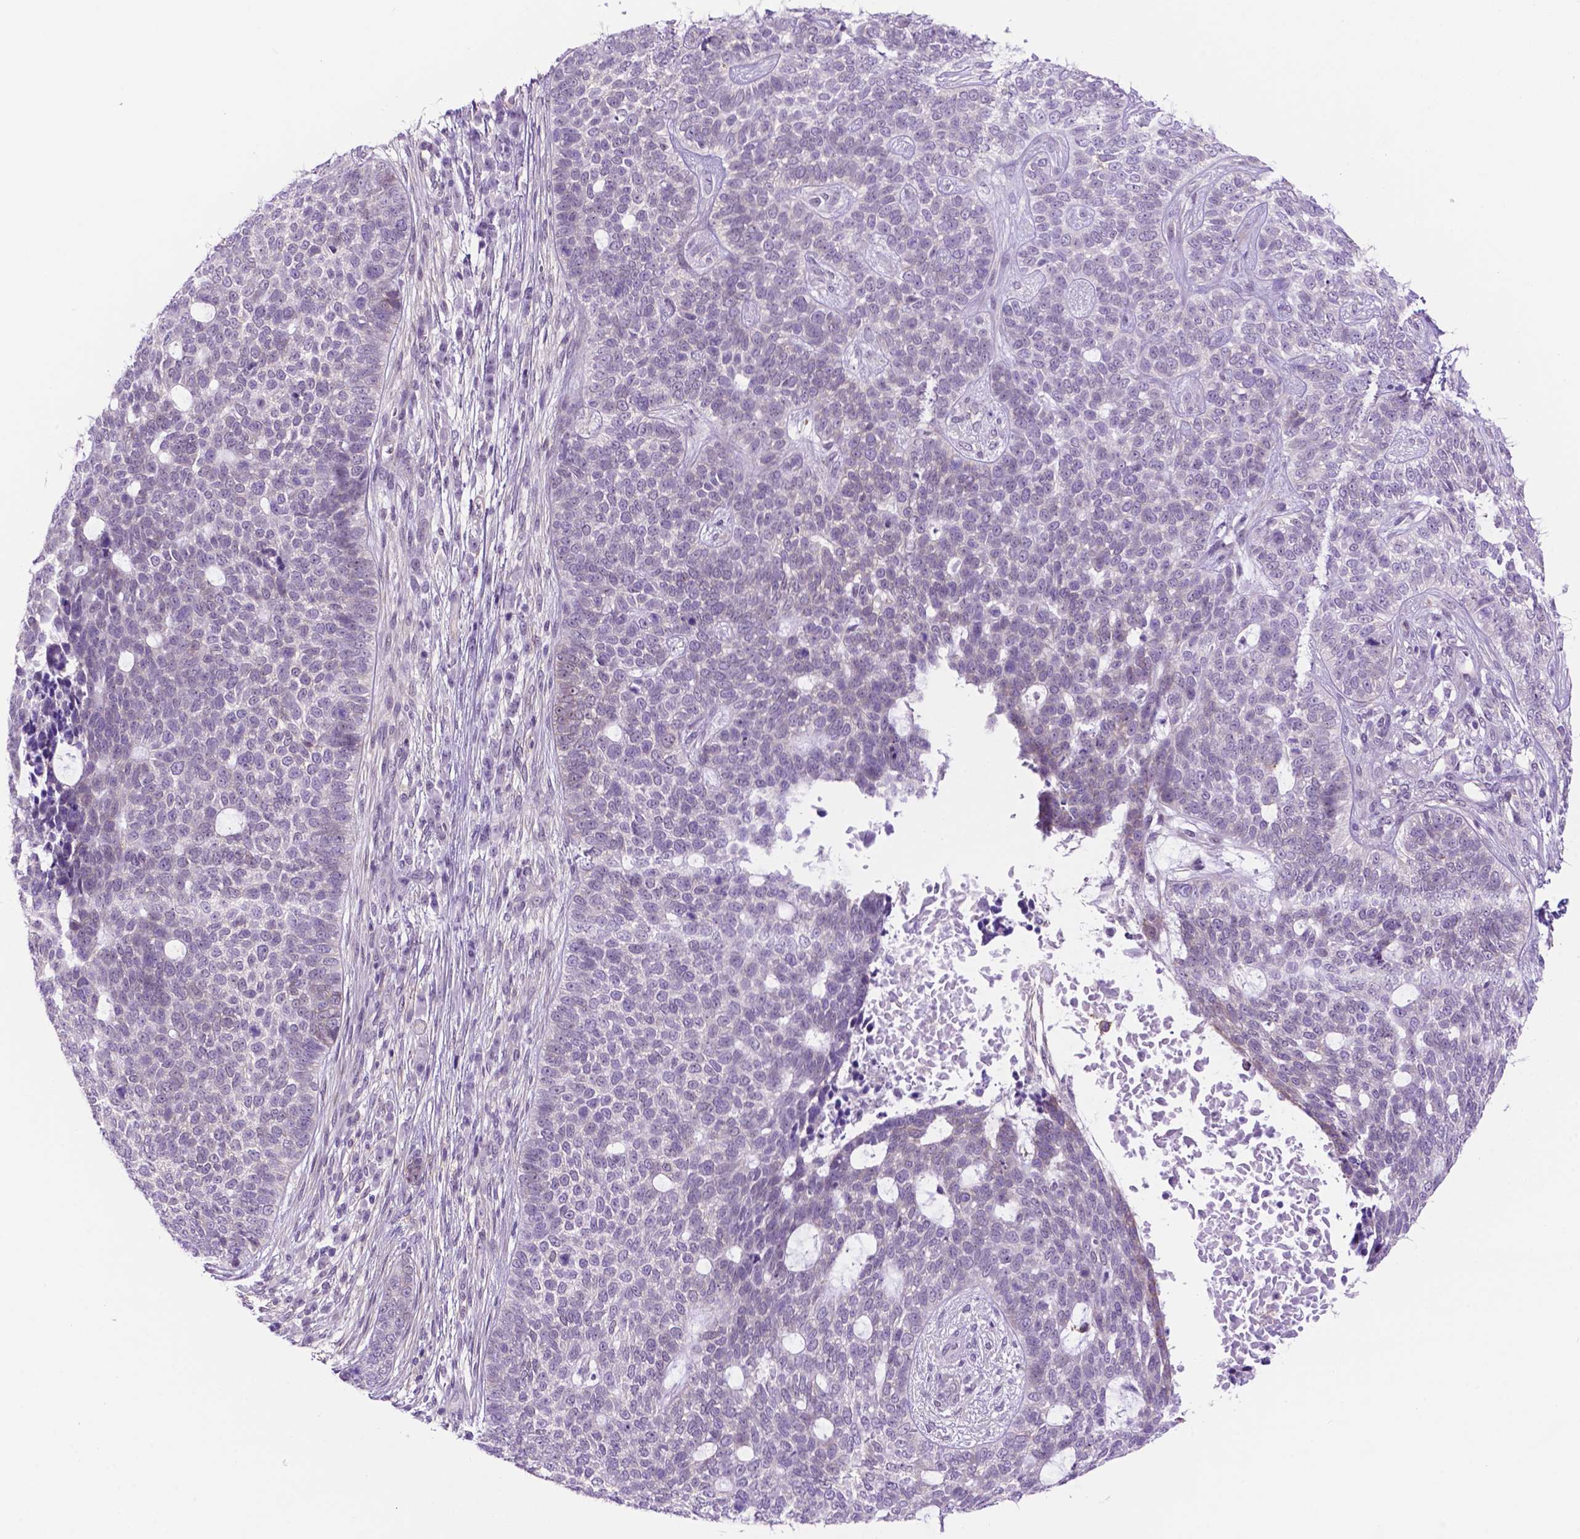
{"staining": {"intensity": "negative", "quantity": "none", "location": "none"}, "tissue": "skin cancer", "cell_type": "Tumor cells", "image_type": "cancer", "snomed": [{"axis": "morphology", "description": "Basal cell carcinoma"}, {"axis": "topography", "description": "Skin"}], "caption": "DAB (3,3'-diaminobenzidine) immunohistochemical staining of human skin cancer (basal cell carcinoma) demonstrates no significant staining in tumor cells.", "gene": "TACSTD2", "patient": {"sex": "female", "age": 69}}